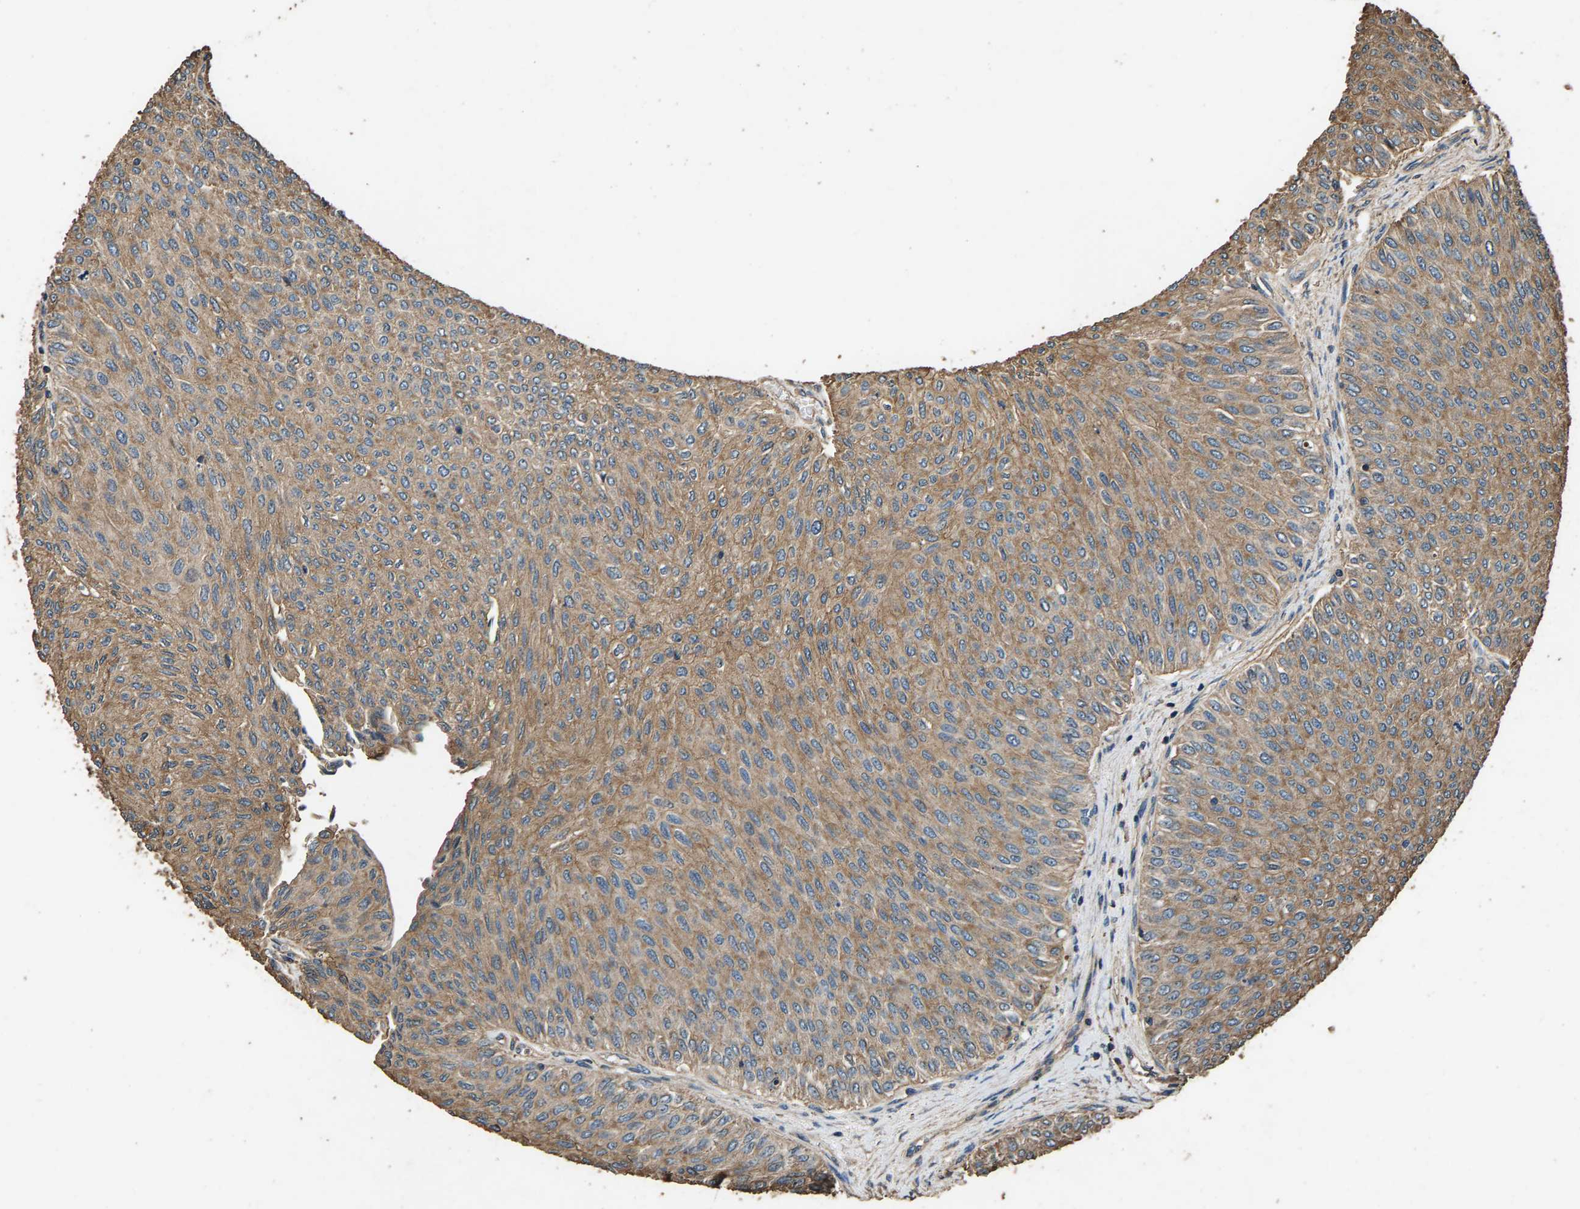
{"staining": {"intensity": "moderate", "quantity": ">75%", "location": "cytoplasmic/membranous"}, "tissue": "urothelial cancer", "cell_type": "Tumor cells", "image_type": "cancer", "snomed": [{"axis": "morphology", "description": "Urothelial carcinoma, Low grade"}, {"axis": "topography", "description": "Urinary bladder"}], "caption": "Urothelial cancer tissue demonstrates moderate cytoplasmic/membranous positivity in about >75% of tumor cells", "gene": "MRPL27", "patient": {"sex": "male", "age": 78}}